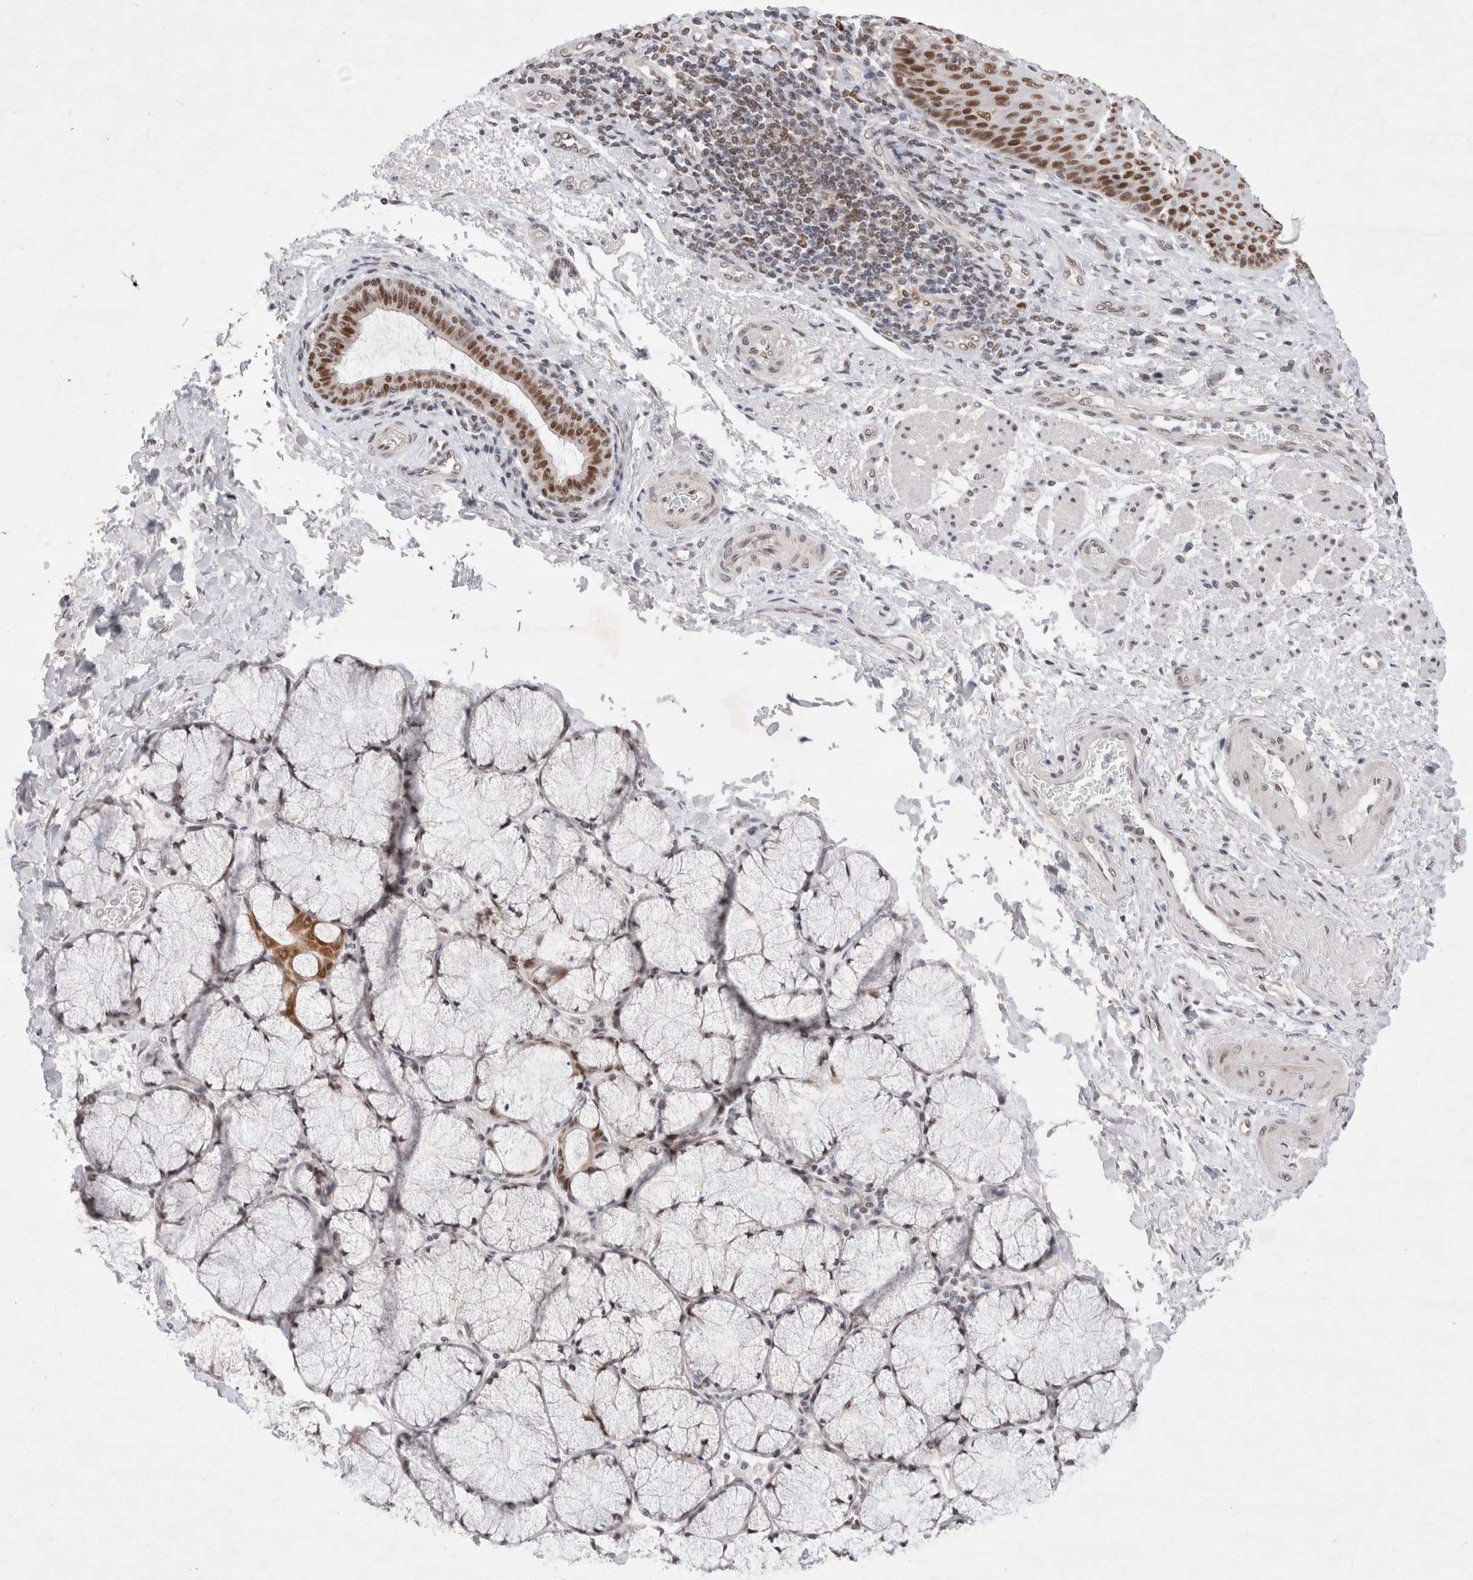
{"staining": {"intensity": "strong", "quantity": ">75%", "location": "nuclear"}, "tissue": "esophagus", "cell_type": "Squamous epithelial cells", "image_type": "normal", "snomed": [{"axis": "morphology", "description": "Normal tissue, NOS"}, {"axis": "topography", "description": "Esophagus"}], "caption": "This photomicrograph reveals immunohistochemistry (IHC) staining of benign esophagus, with high strong nuclear positivity in approximately >75% of squamous epithelial cells.", "gene": "GTF2I", "patient": {"sex": "male", "age": 54}}